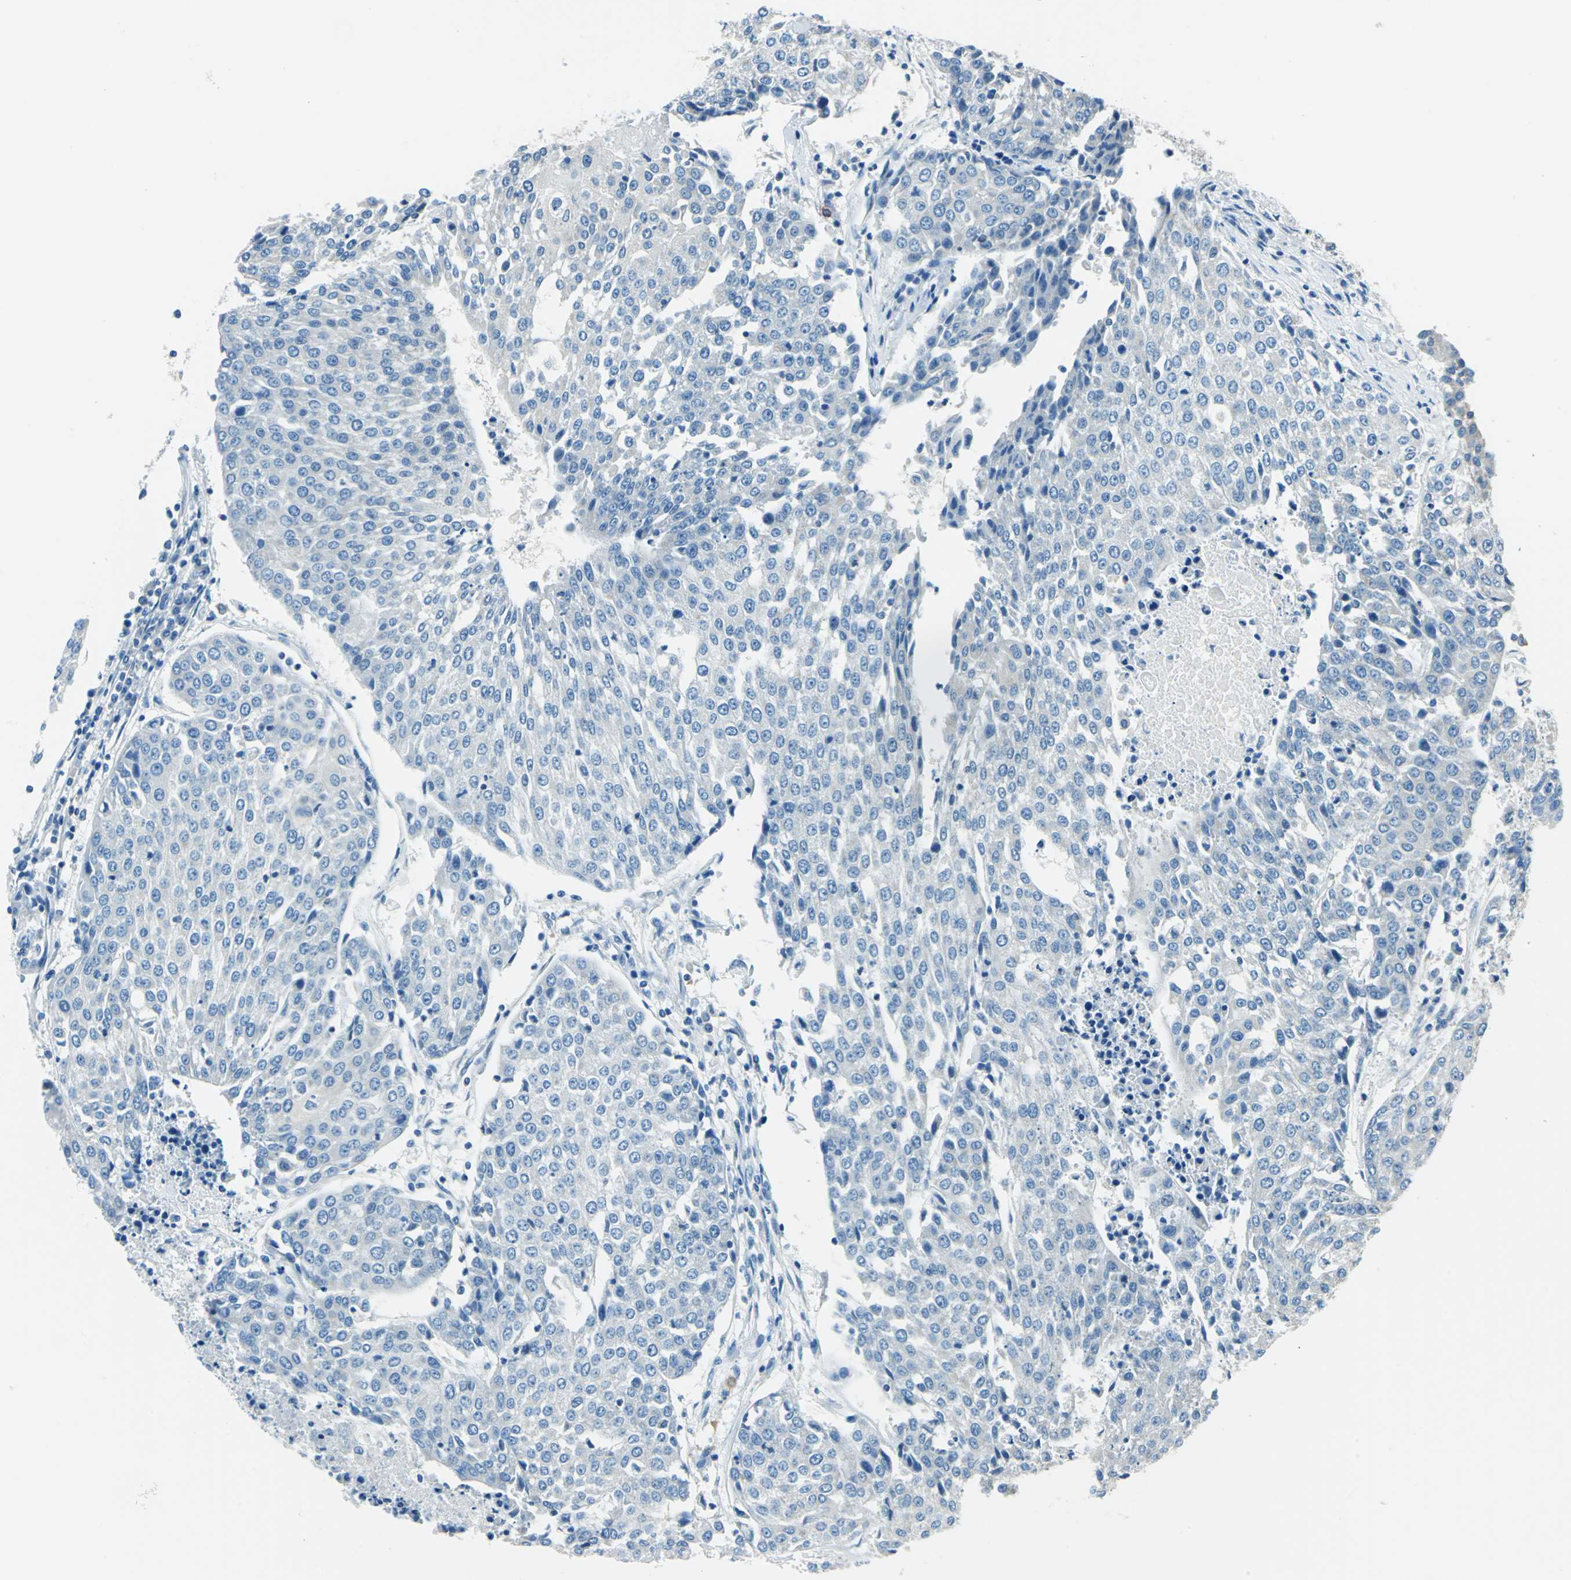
{"staining": {"intensity": "negative", "quantity": "none", "location": "none"}, "tissue": "urothelial cancer", "cell_type": "Tumor cells", "image_type": "cancer", "snomed": [{"axis": "morphology", "description": "Urothelial carcinoma, High grade"}, {"axis": "topography", "description": "Urinary bladder"}], "caption": "Tumor cells show no significant protein staining in high-grade urothelial carcinoma.", "gene": "CPA3", "patient": {"sex": "female", "age": 85}}